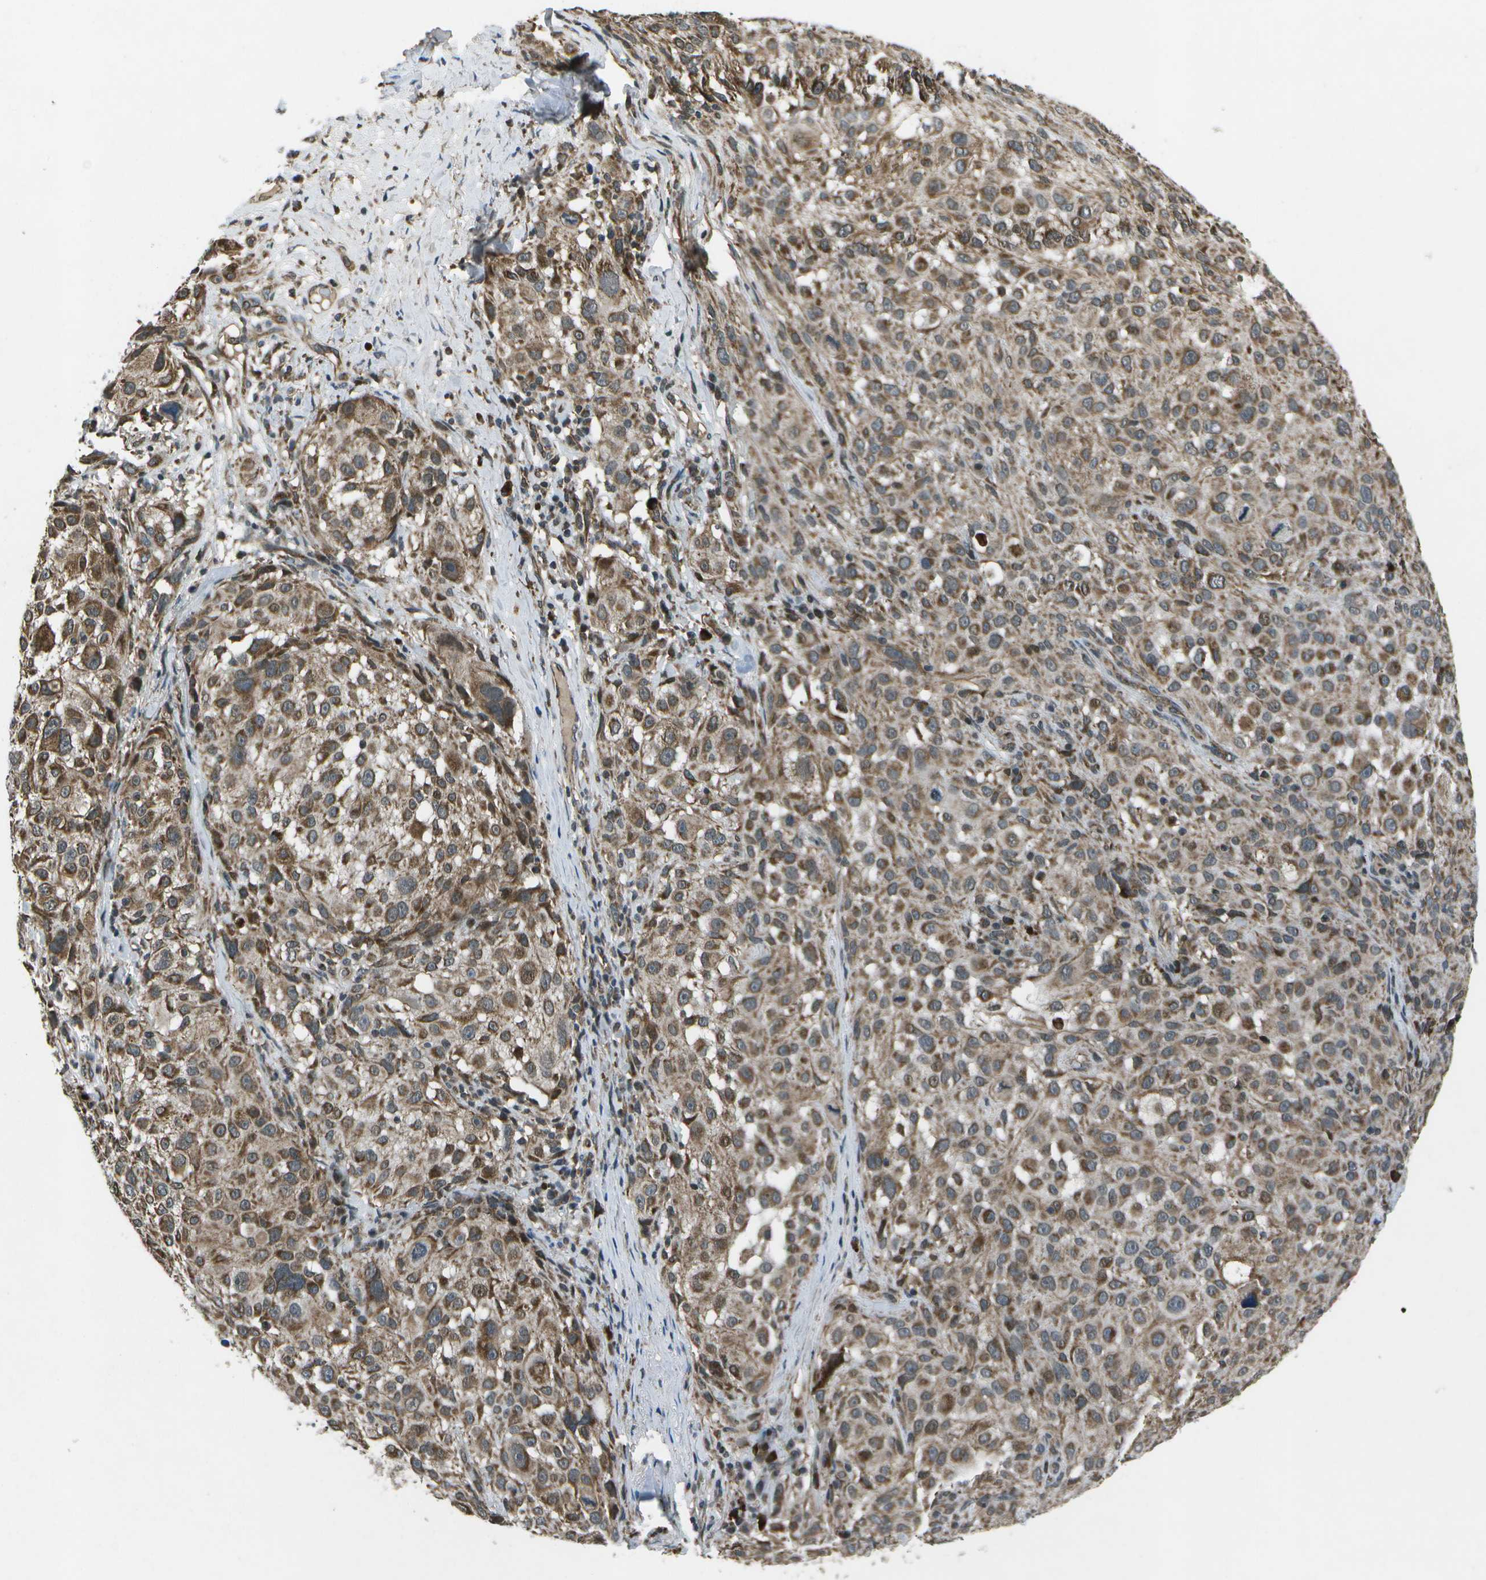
{"staining": {"intensity": "moderate", "quantity": ">75%", "location": "cytoplasmic/membranous"}, "tissue": "melanoma", "cell_type": "Tumor cells", "image_type": "cancer", "snomed": [{"axis": "morphology", "description": "Necrosis, NOS"}, {"axis": "morphology", "description": "Malignant melanoma, NOS"}, {"axis": "topography", "description": "Skin"}], "caption": "A micrograph of melanoma stained for a protein exhibits moderate cytoplasmic/membranous brown staining in tumor cells.", "gene": "EIF2AK1", "patient": {"sex": "female", "age": 87}}